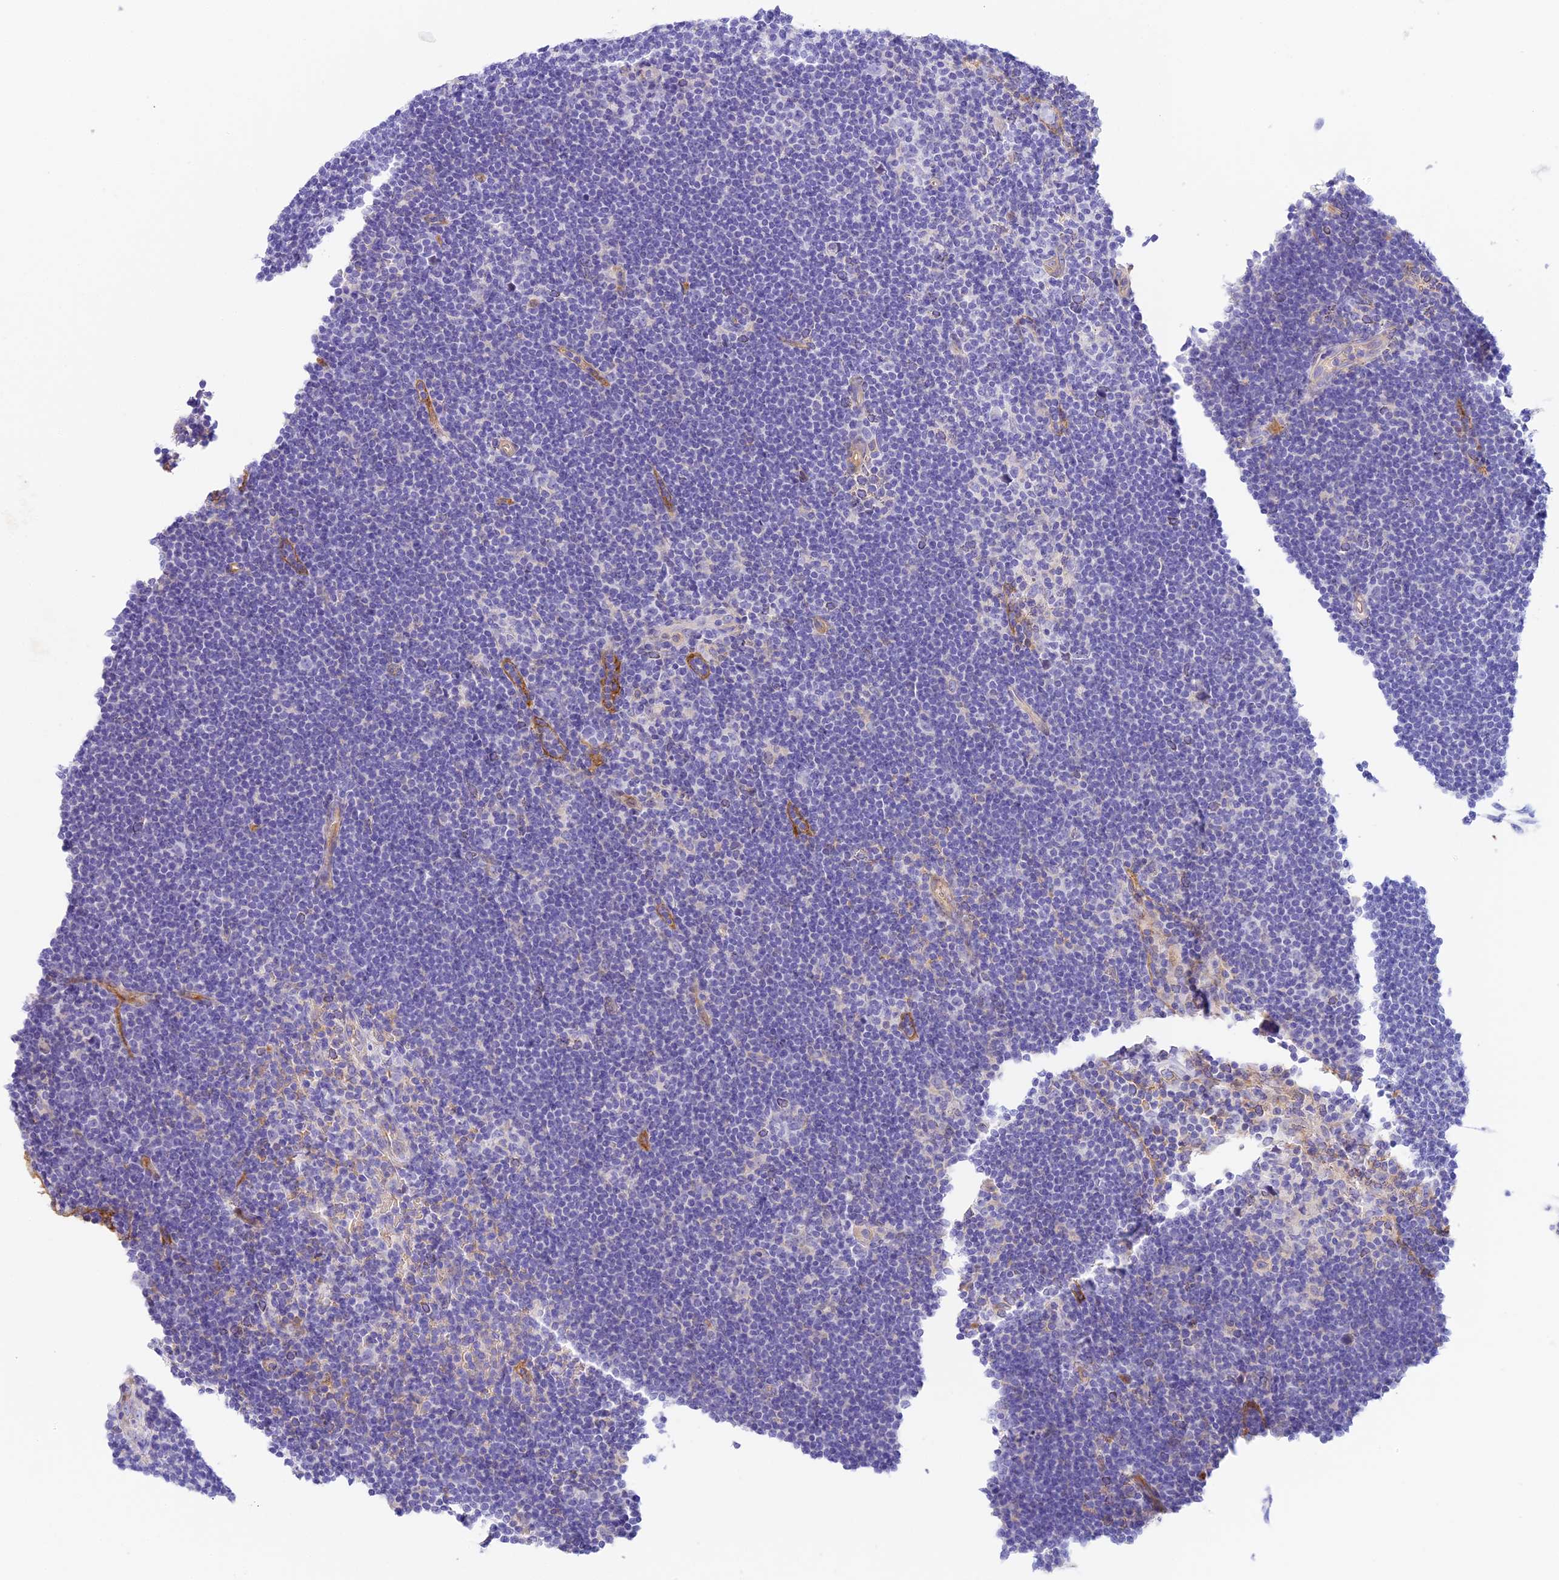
{"staining": {"intensity": "negative", "quantity": "none", "location": "none"}, "tissue": "lymphoma", "cell_type": "Tumor cells", "image_type": "cancer", "snomed": [{"axis": "morphology", "description": "Hodgkin's disease, NOS"}, {"axis": "topography", "description": "Lymph node"}], "caption": "The photomicrograph exhibits no significant staining in tumor cells of lymphoma.", "gene": "HOMER3", "patient": {"sex": "female", "age": 57}}